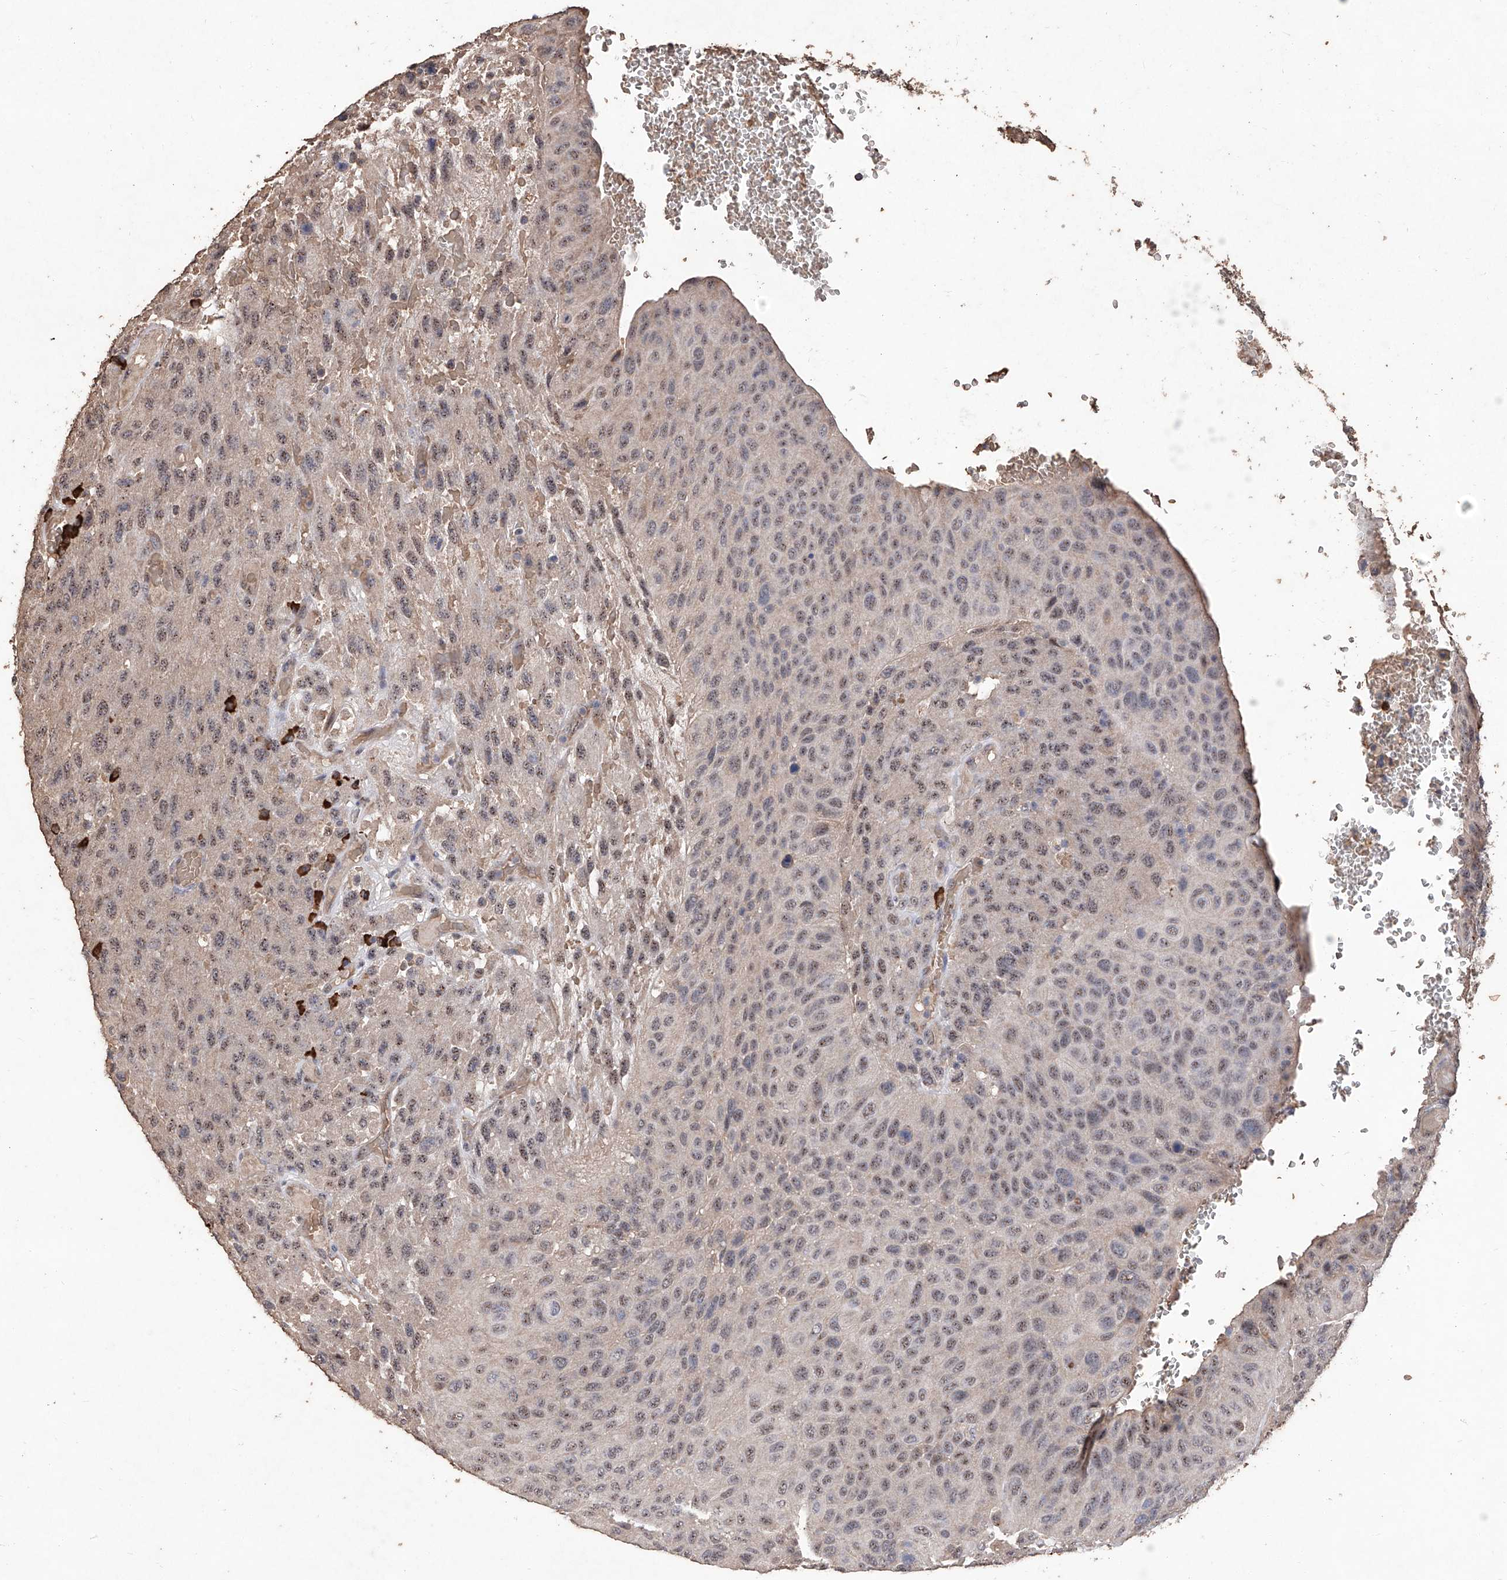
{"staining": {"intensity": "weak", "quantity": "25%-75%", "location": "cytoplasmic/membranous,nuclear"}, "tissue": "urothelial cancer", "cell_type": "Tumor cells", "image_type": "cancer", "snomed": [{"axis": "morphology", "description": "Urothelial carcinoma, High grade"}, {"axis": "topography", "description": "Urinary bladder"}], "caption": "A low amount of weak cytoplasmic/membranous and nuclear positivity is appreciated in approximately 25%-75% of tumor cells in urothelial cancer tissue.", "gene": "EML1", "patient": {"sex": "male", "age": 66}}